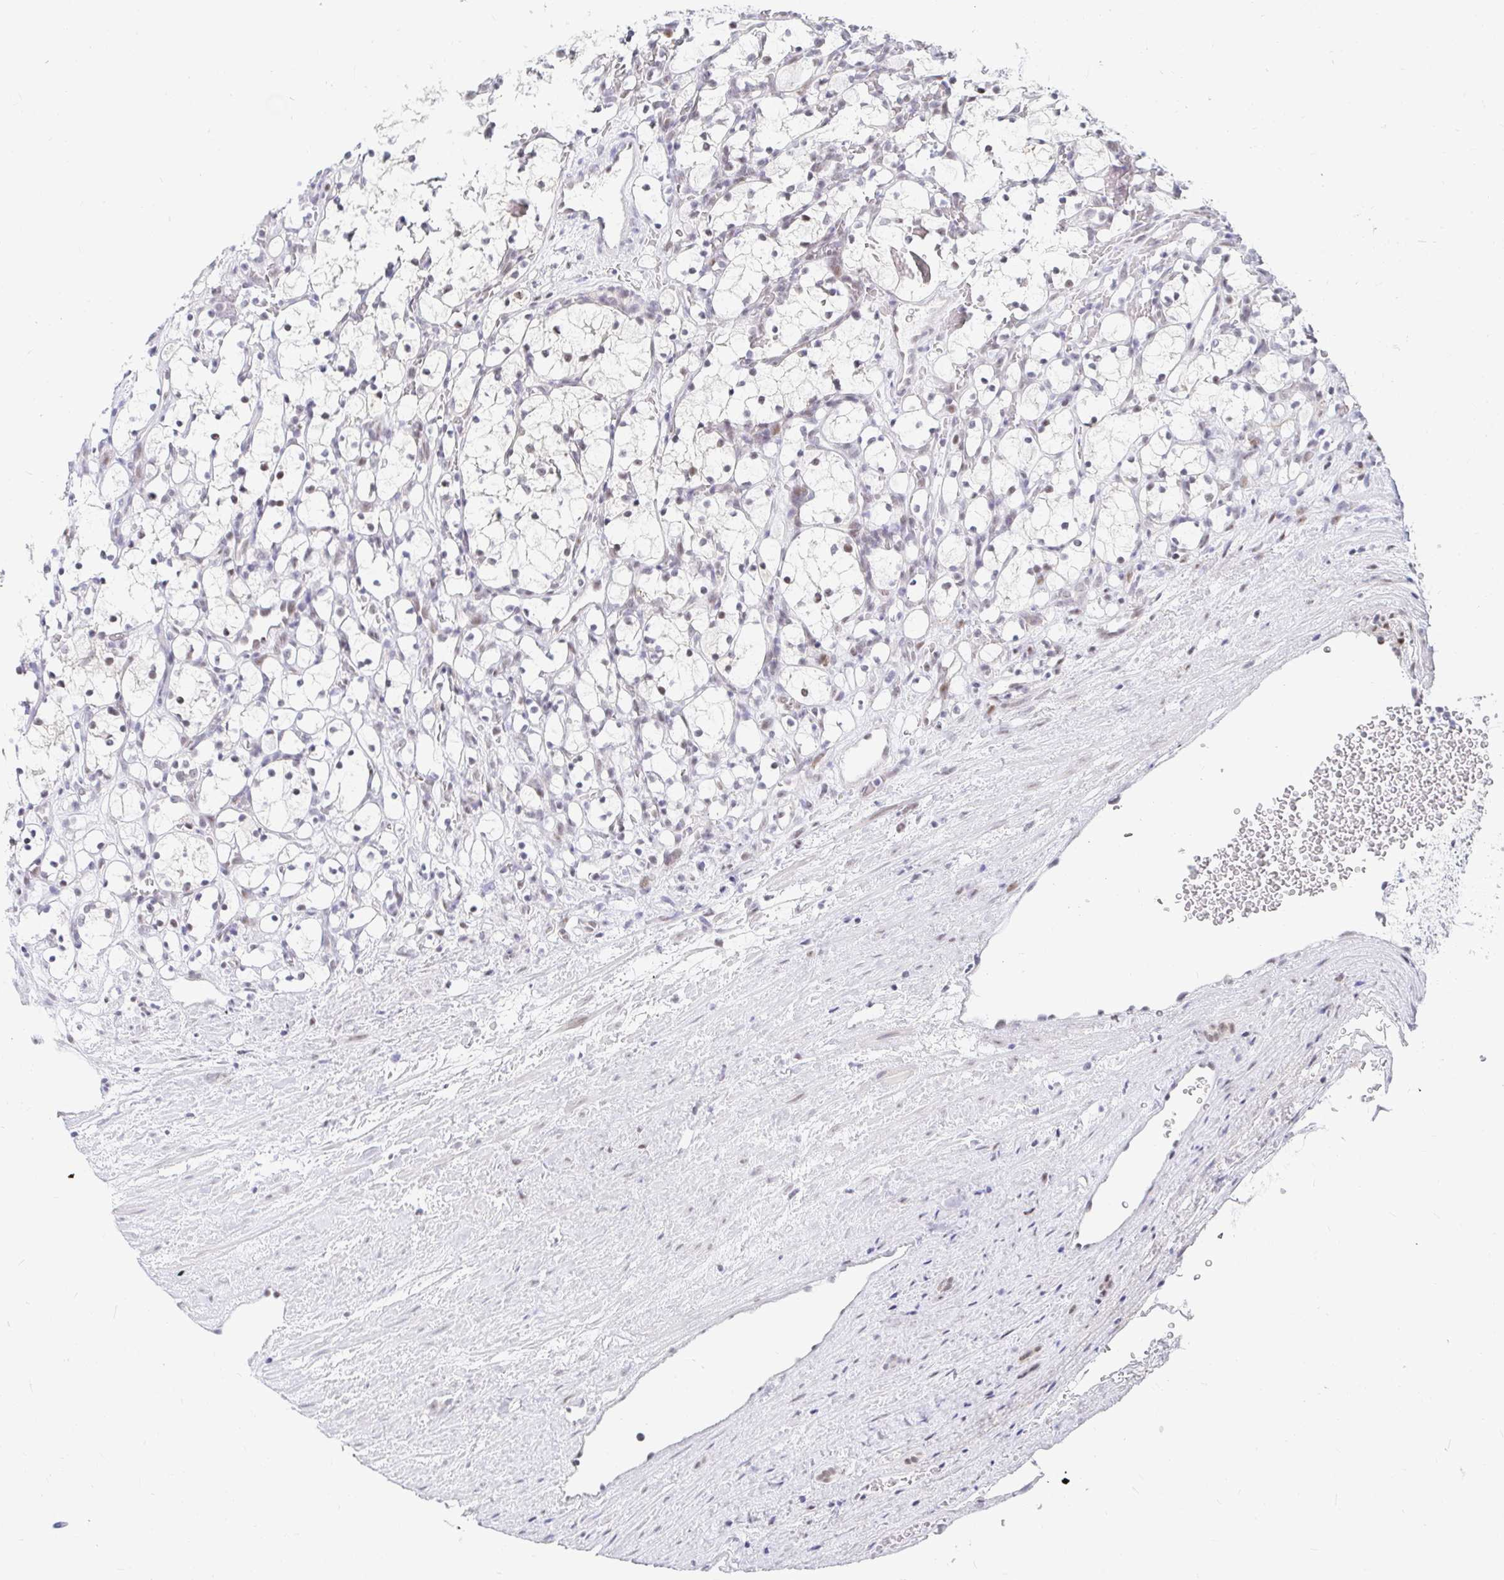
{"staining": {"intensity": "negative", "quantity": "none", "location": "none"}, "tissue": "renal cancer", "cell_type": "Tumor cells", "image_type": "cancer", "snomed": [{"axis": "morphology", "description": "Adenocarcinoma, NOS"}, {"axis": "topography", "description": "Kidney"}], "caption": "Photomicrograph shows no protein expression in tumor cells of renal cancer (adenocarcinoma) tissue.", "gene": "COL28A1", "patient": {"sex": "female", "age": 69}}